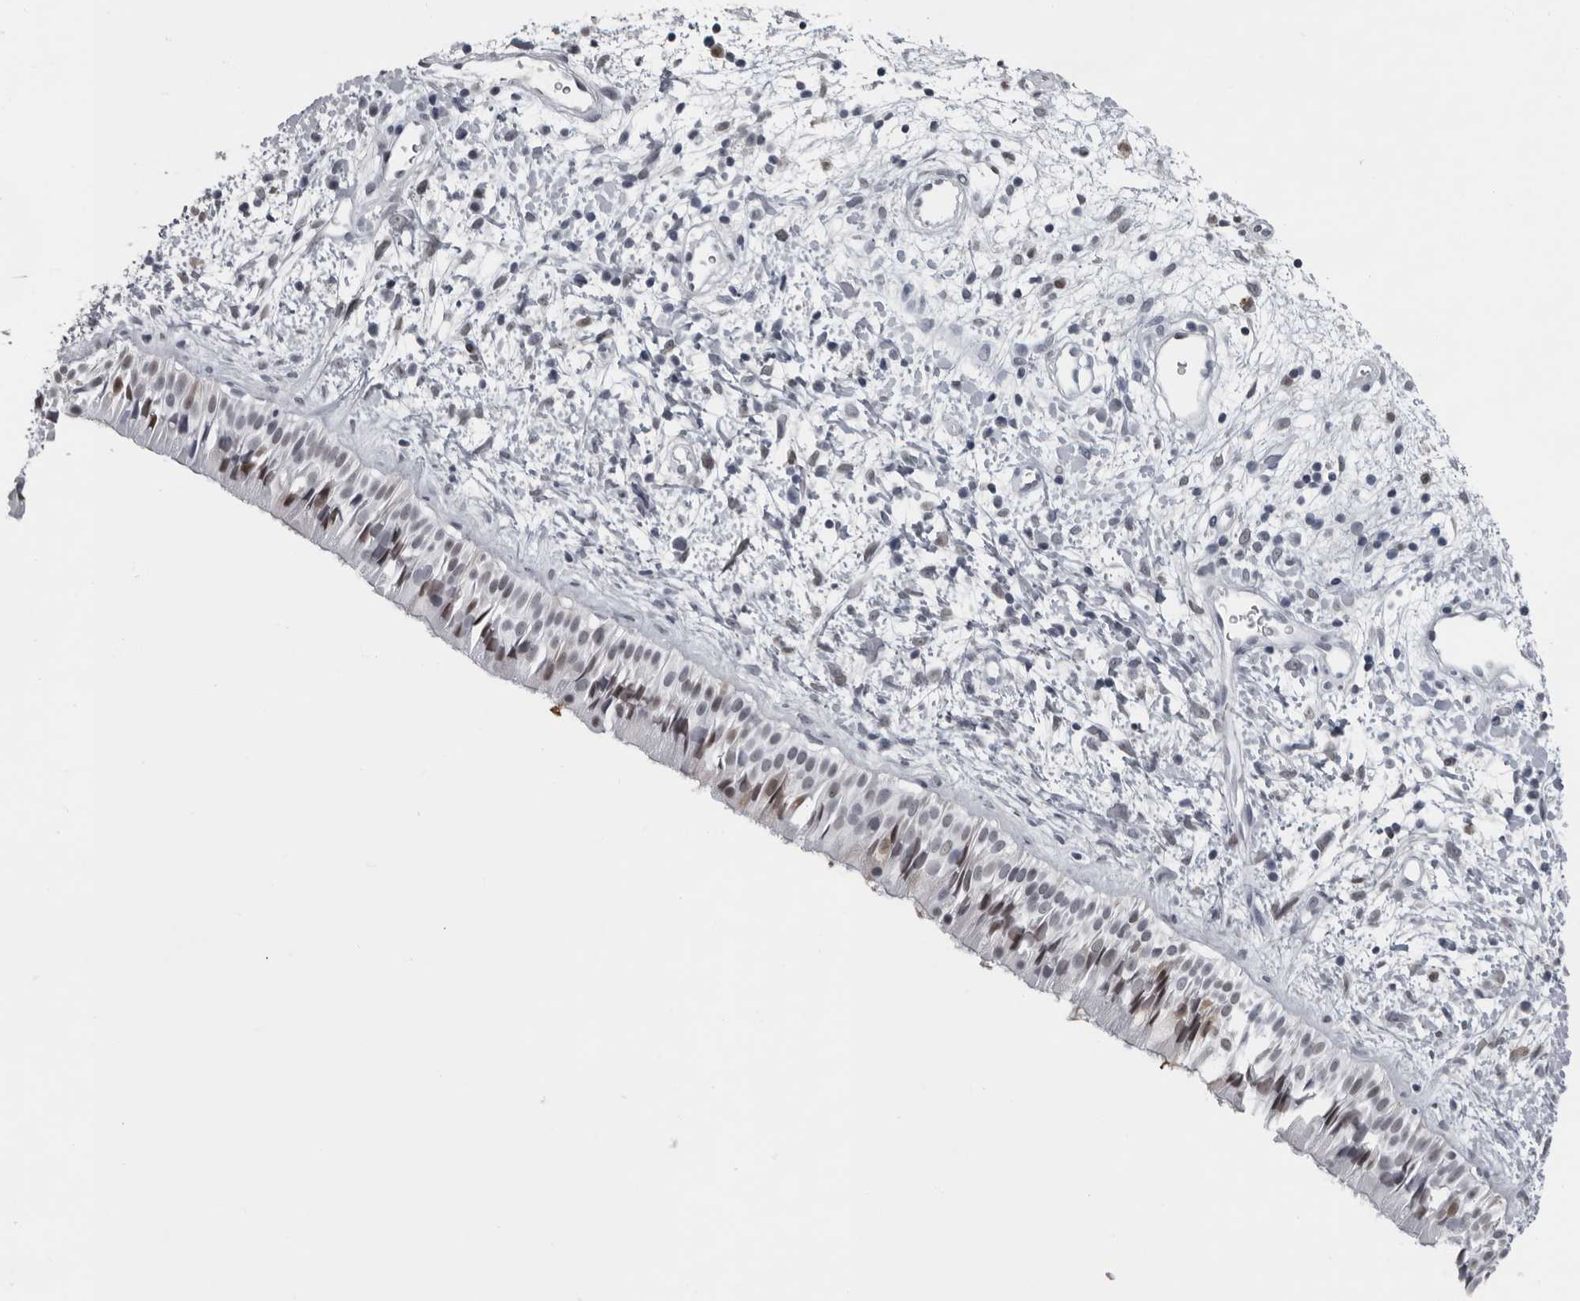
{"staining": {"intensity": "moderate", "quantity": "25%-75%", "location": "nuclear"}, "tissue": "nasopharynx", "cell_type": "Respiratory epithelial cells", "image_type": "normal", "snomed": [{"axis": "morphology", "description": "Normal tissue, NOS"}, {"axis": "topography", "description": "Nasopharynx"}], "caption": "Immunohistochemistry (DAB (3,3'-diaminobenzidine)) staining of benign nasopharynx displays moderate nuclear protein expression in approximately 25%-75% of respiratory epithelial cells.", "gene": "LZIC", "patient": {"sex": "male", "age": 22}}